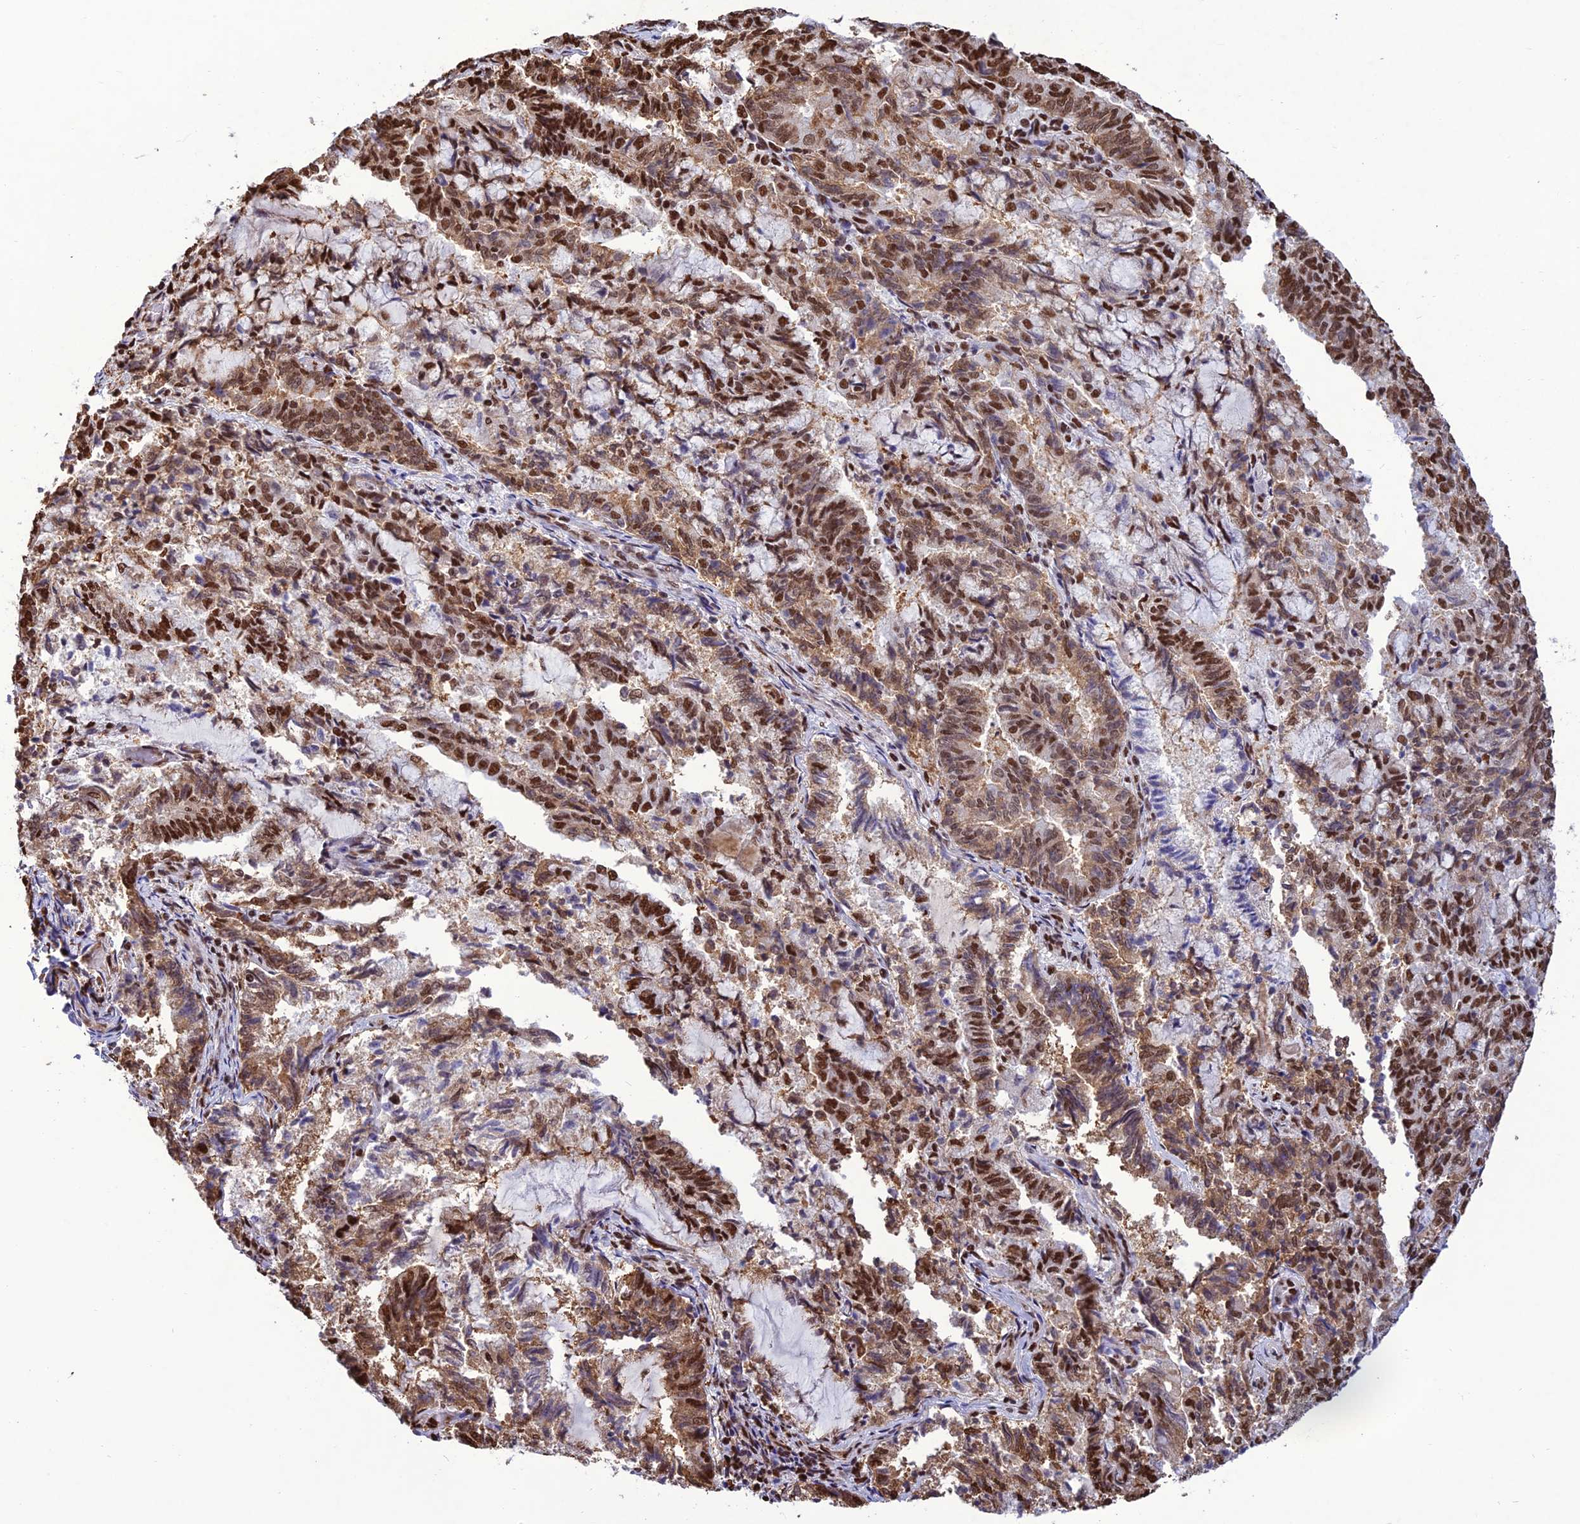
{"staining": {"intensity": "strong", "quantity": ">75%", "location": "nuclear"}, "tissue": "endometrial cancer", "cell_type": "Tumor cells", "image_type": "cancer", "snomed": [{"axis": "morphology", "description": "Adenocarcinoma, NOS"}, {"axis": "topography", "description": "Endometrium"}], "caption": "About >75% of tumor cells in human endometrial cancer (adenocarcinoma) display strong nuclear protein staining as visualized by brown immunohistochemical staining.", "gene": "INO80E", "patient": {"sex": "female", "age": 80}}